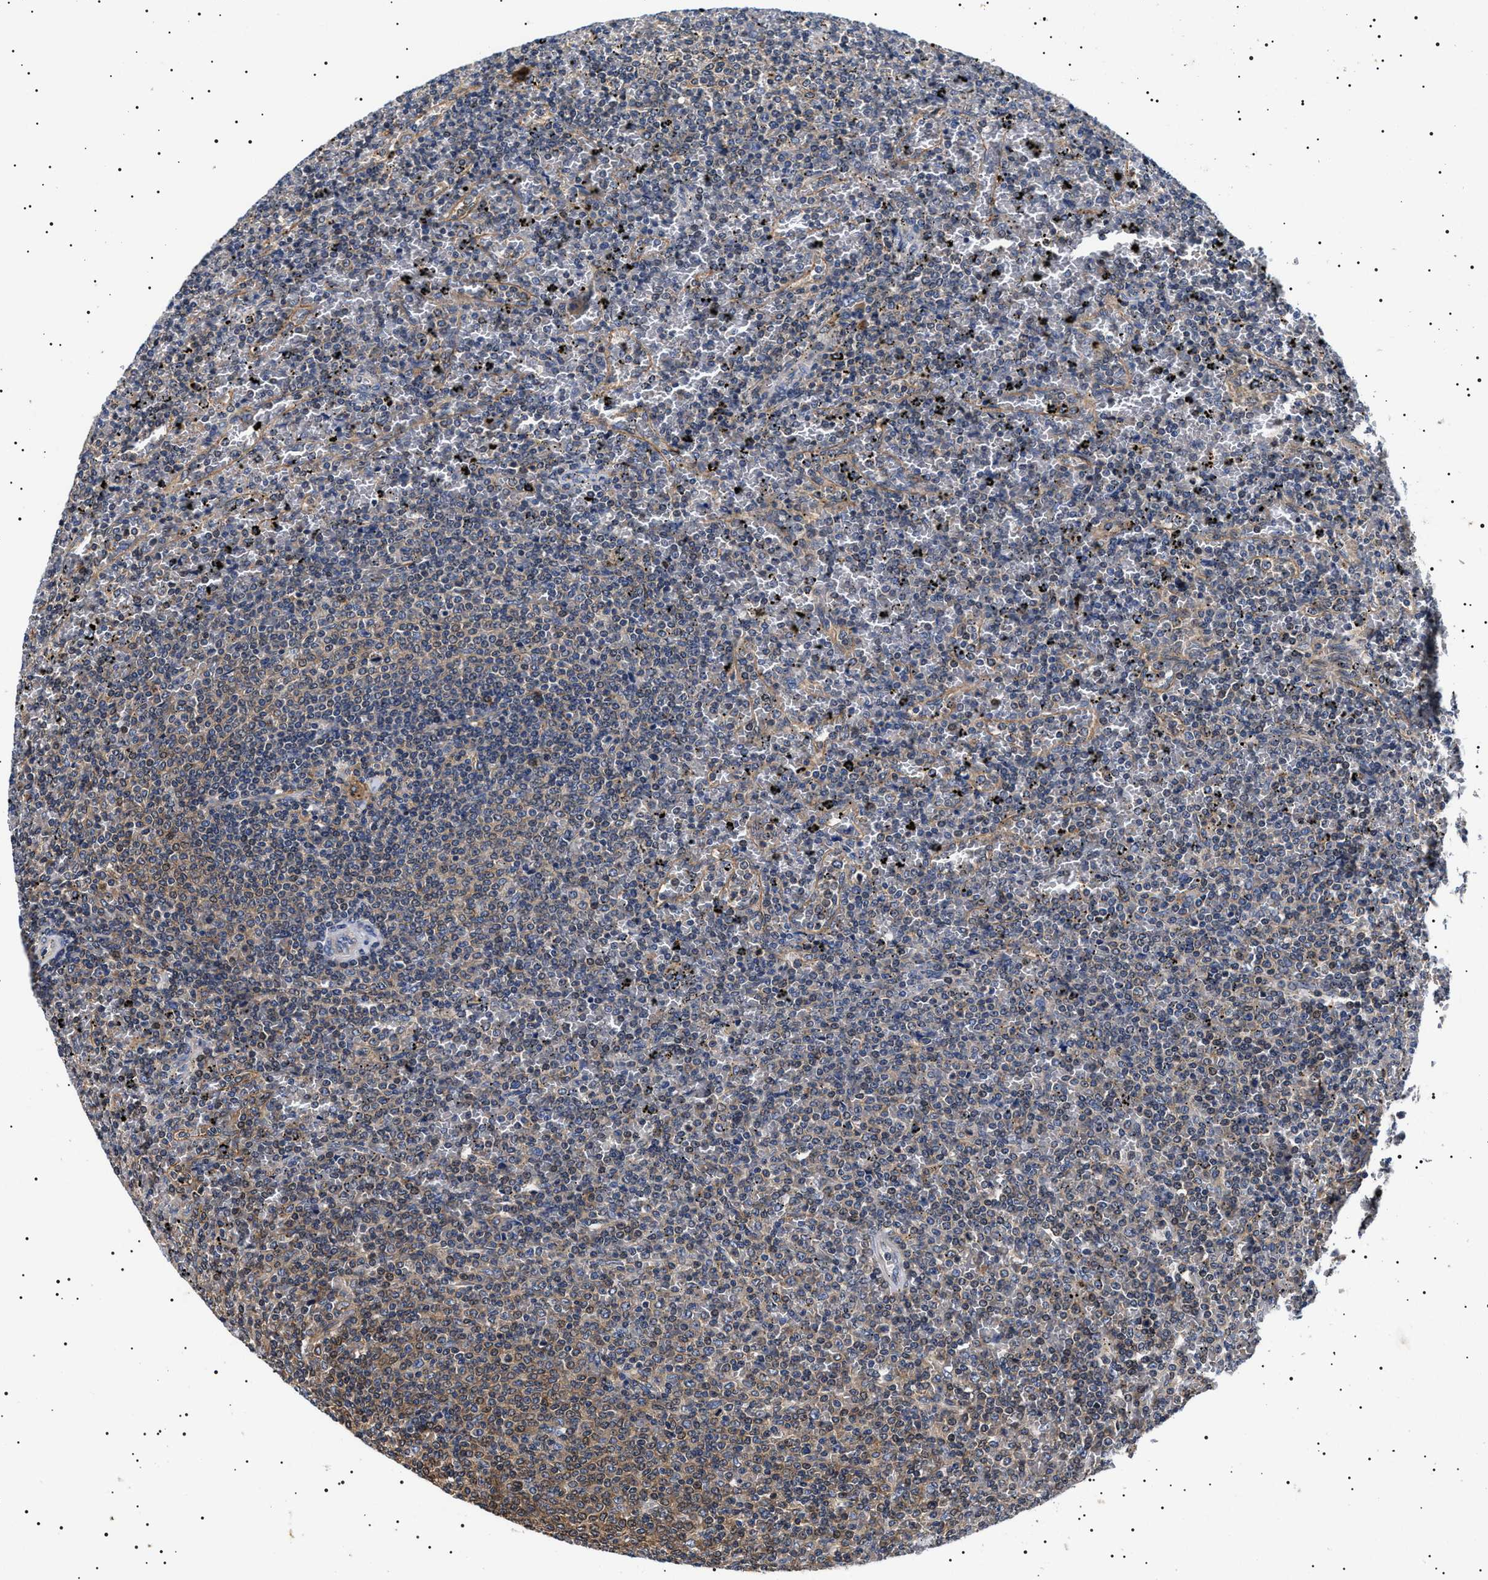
{"staining": {"intensity": "weak", "quantity": "<25%", "location": "nuclear"}, "tissue": "lymphoma", "cell_type": "Tumor cells", "image_type": "cancer", "snomed": [{"axis": "morphology", "description": "Malignant lymphoma, non-Hodgkin's type, Low grade"}, {"axis": "topography", "description": "Spleen"}], "caption": "Tumor cells show no significant expression in malignant lymphoma, non-Hodgkin's type (low-grade).", "gene": "SLC4A7", "patient": {"sex": "female", "age": 77}}